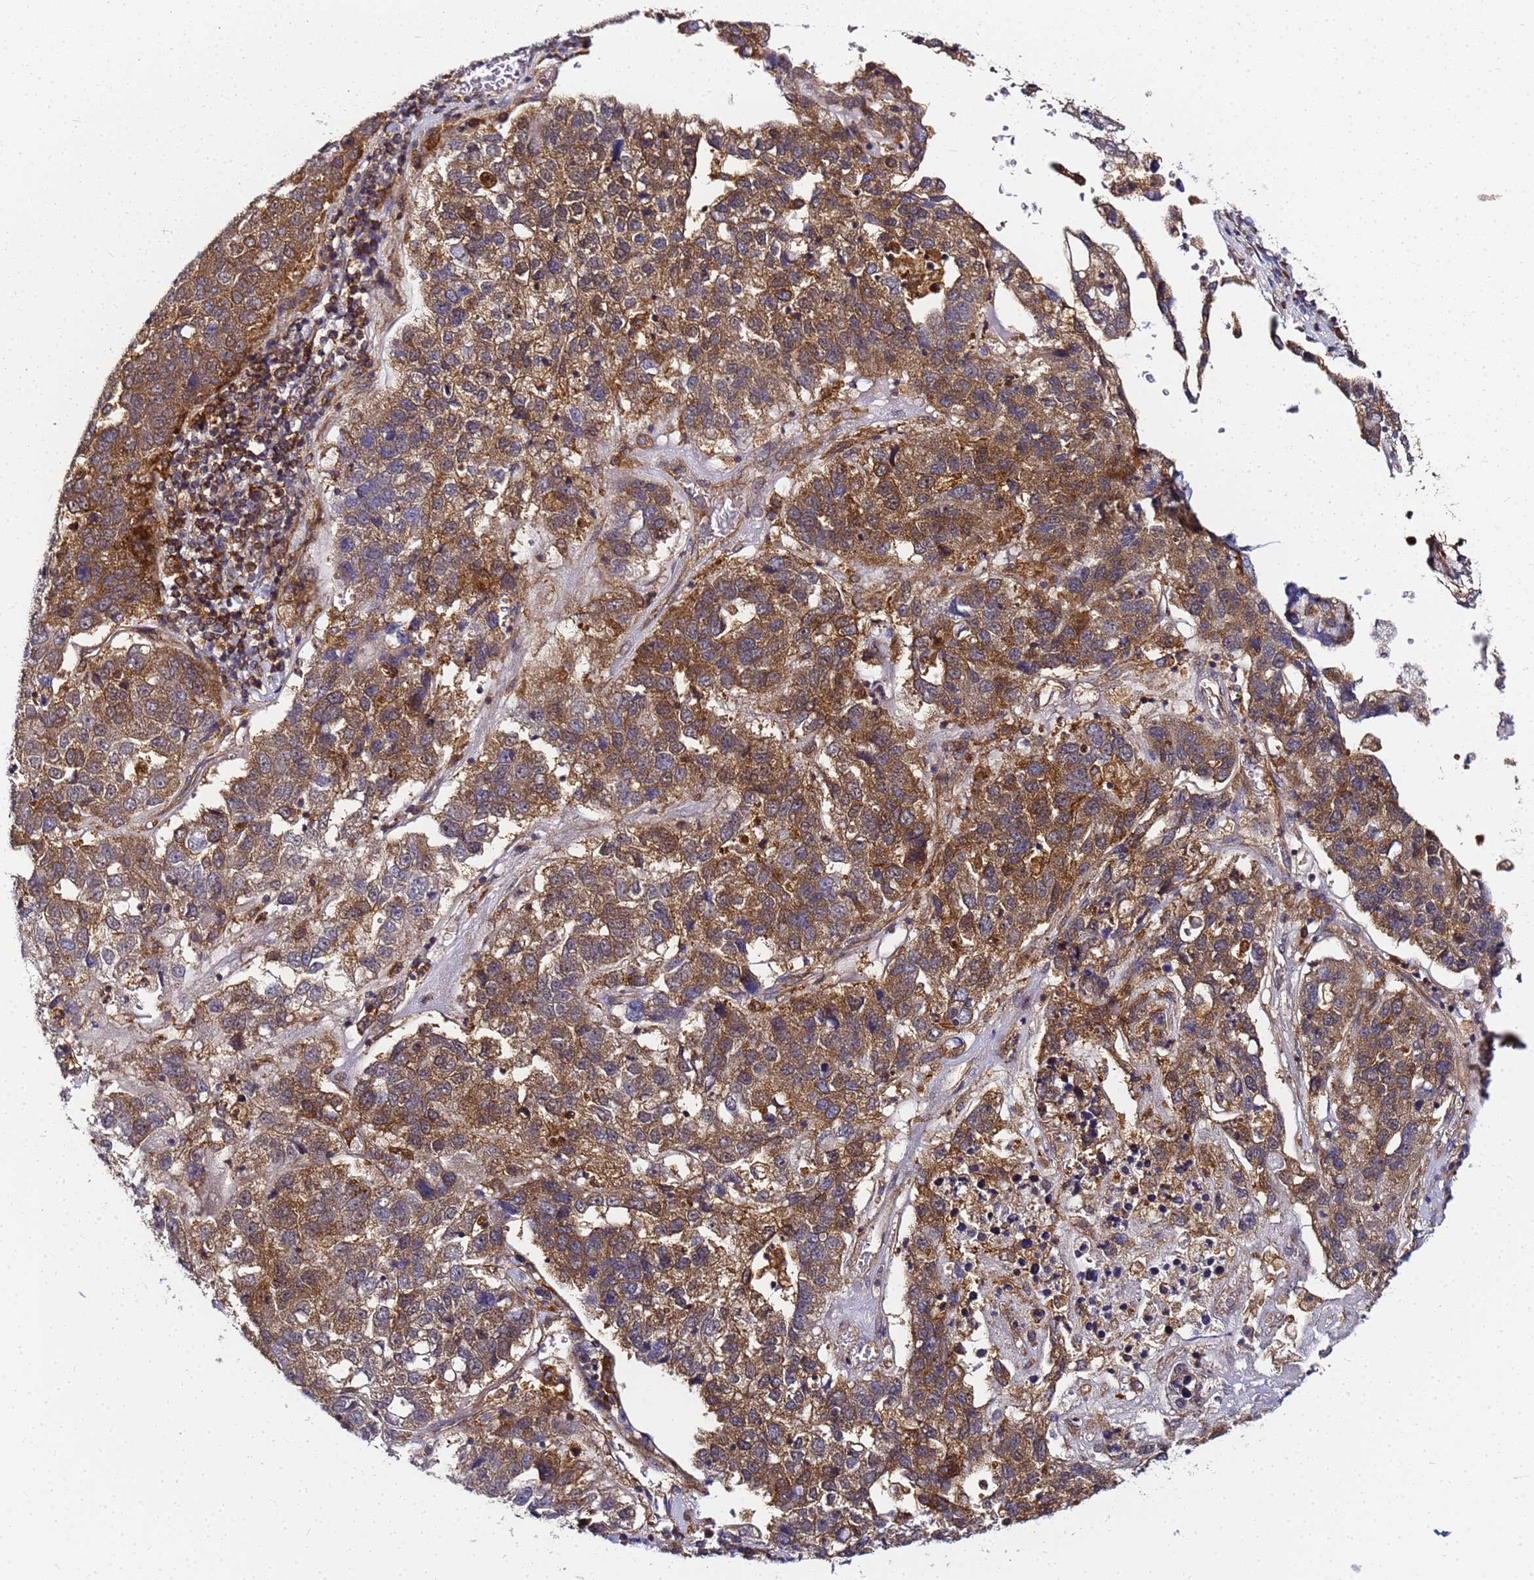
{"staining": {"intensity": "moderate", "quantity": ">75%", "location": "cytoplasmic/membranous"}, "tissue": "pancreatic cancer", "cell_type": "Tumor cells", "image_type": "cancer", "snomed": [{"axis": "morphology", "description": "Adenocarcinoma, NOS"}, {"axis": "topography", "description": "Pancreas"}], "caption": "The immunohistochemical stain highlights moderate cytoplasmic/membranous staining in tumor cells of pancreatic cancer (adenocarcinoma) tissue.", "gene": "CHM", "patient": {"sex": "female", "age": 61}}